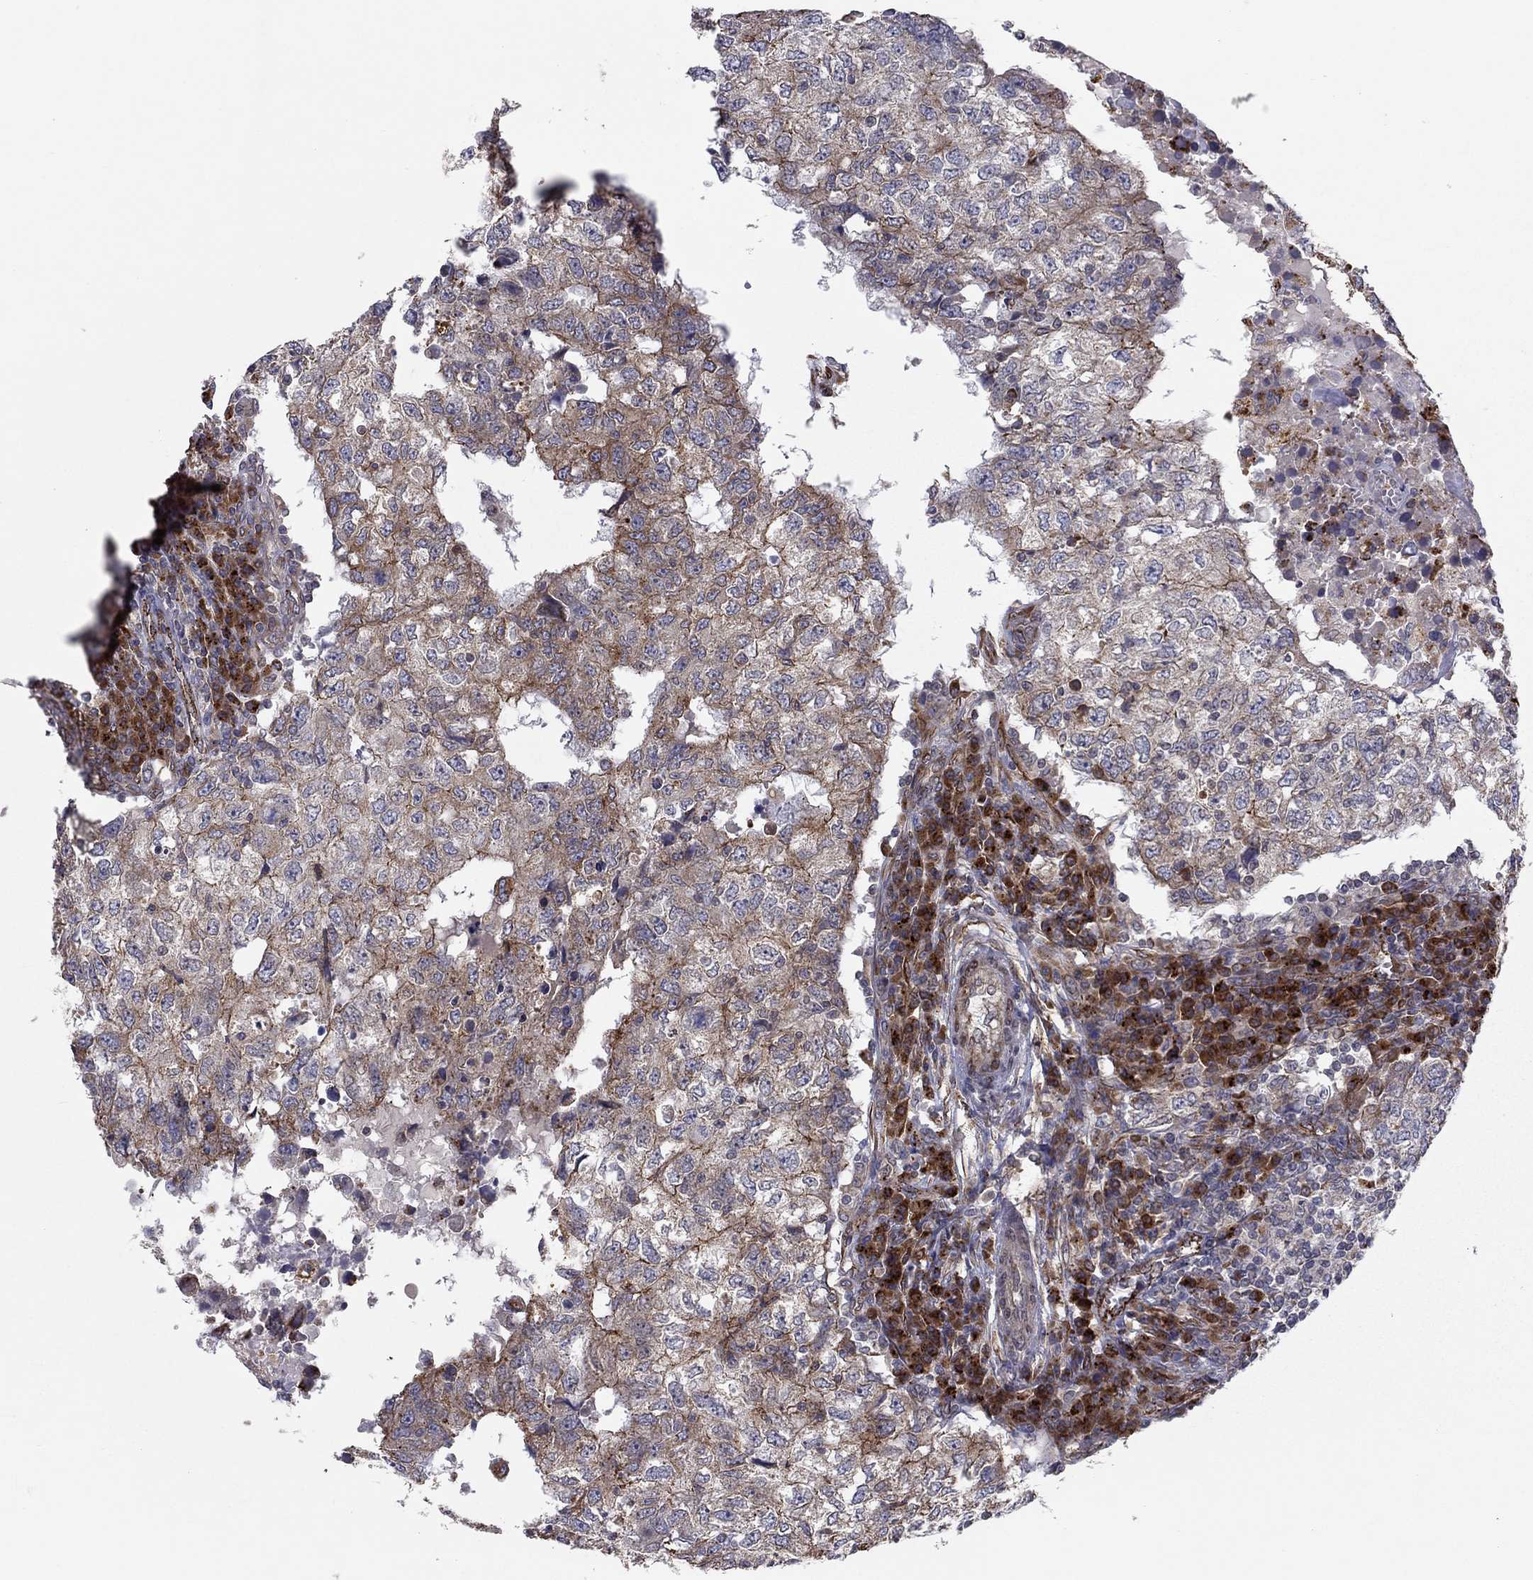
{"staining": {"intensity": "strong", "quantity": "25%-75%", "location": "cytoplasmic/membranous"}, "tissue": "breast cancer", "cell_type": "Tumor cells", "image_type": "cancer", "snomed": [{"axis": "morphology", "description": "Duct carcinoma"}, {"axis": "topography", "description": "Breast"}], "caption": "A histopathology image showing strong cytoplasmic/membranous staining in approximately 25%-75% of tumor cells in breast infiltrating ductal carcinoma, as visualized by brown immunohistochemical staining.", "gene": "YIF1A", "patient": {"sex": "female", "age": 30}}